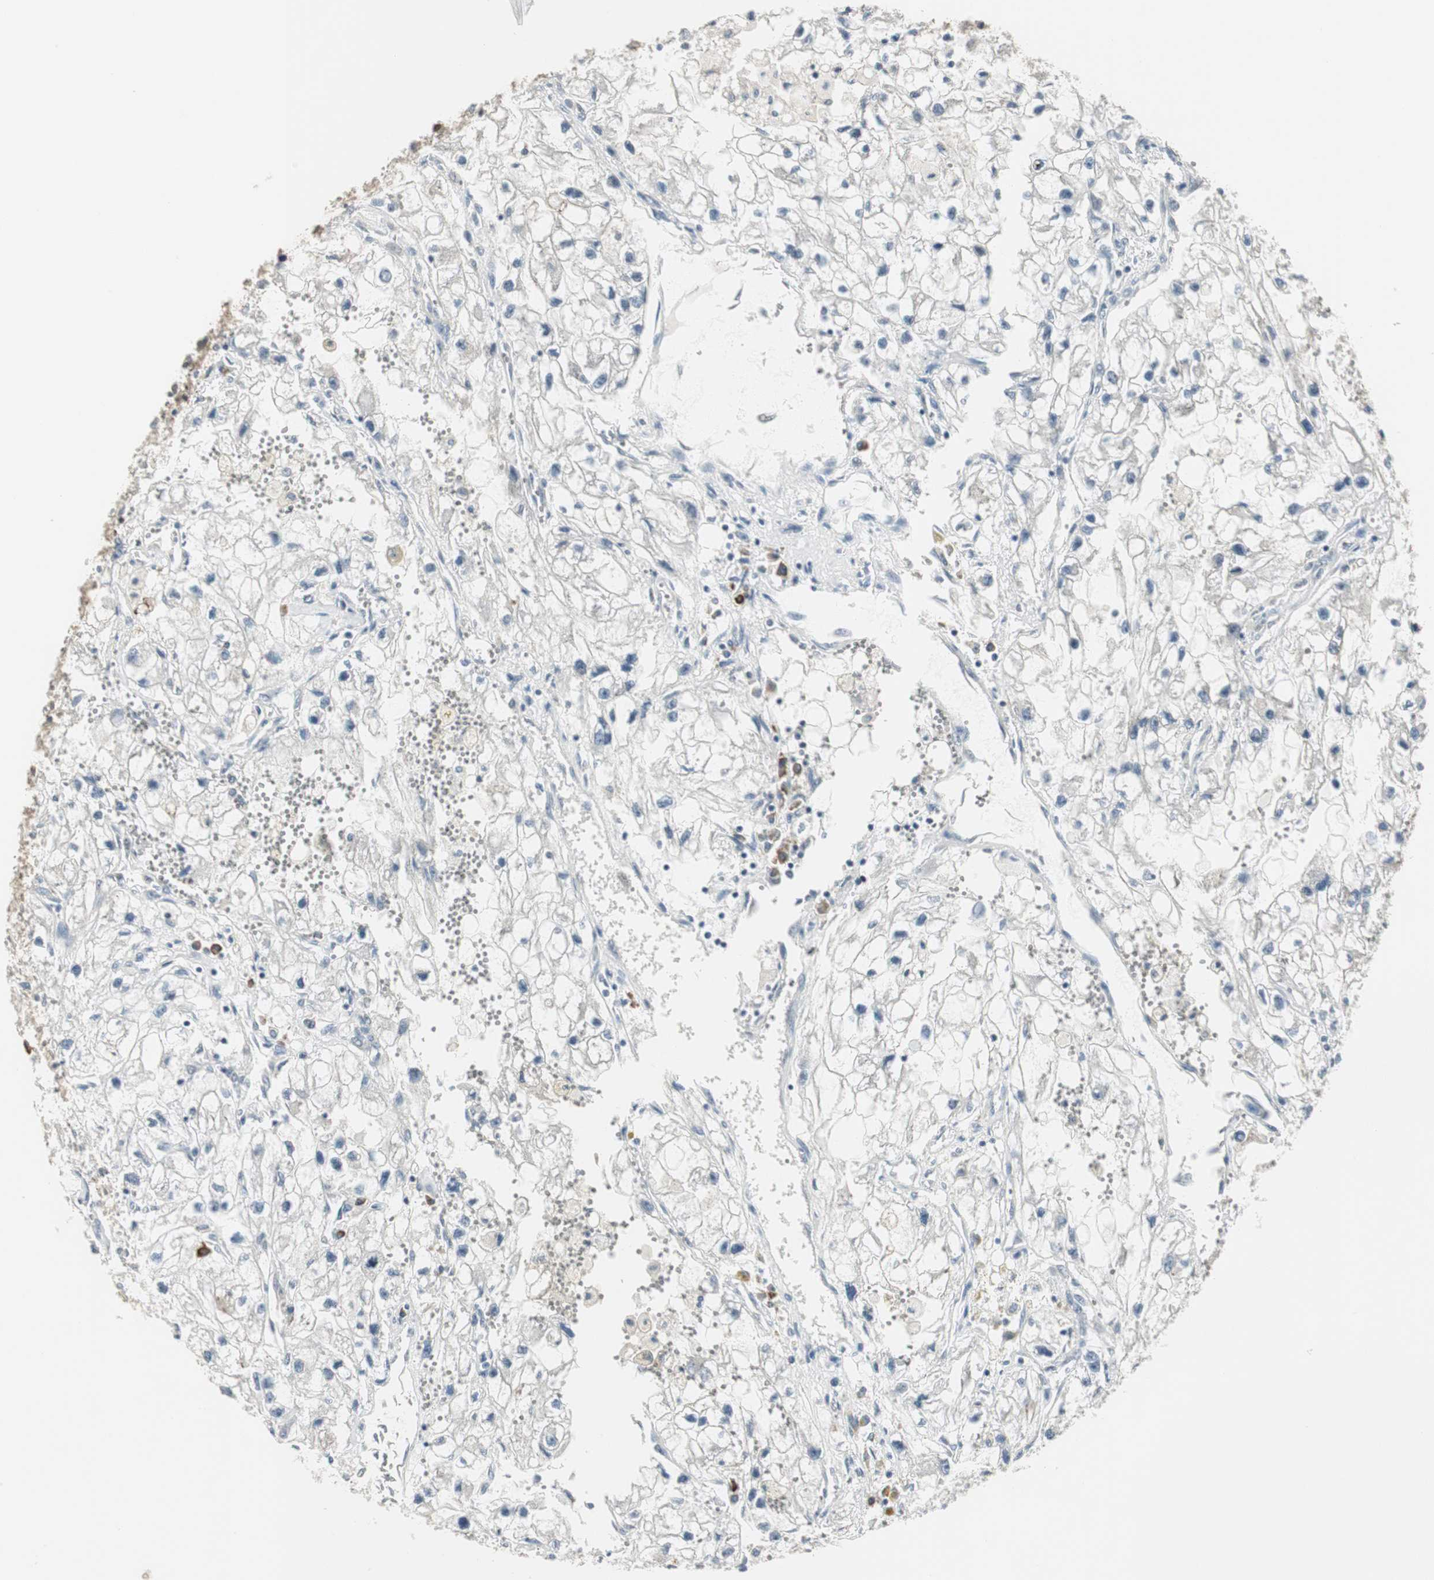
{"staining": {"intensity": "negative", "quantity": "none", "location": "none"}, "tissue": "renal cancer", "cell_type": "Tumor cells", "image_type": "cancer", "snomed": [{"axis": "morphology", "description": "Adenocarcinoma, NOS"}, {"axis": "topography", "description": "Kidney"}], "caption": "Human renal cancer stained for a protein using immunohistochemistry demonstrates no expression in tumor cells.", "gene": "CCT5", "patient": {"sex": "female", "age": 70}}